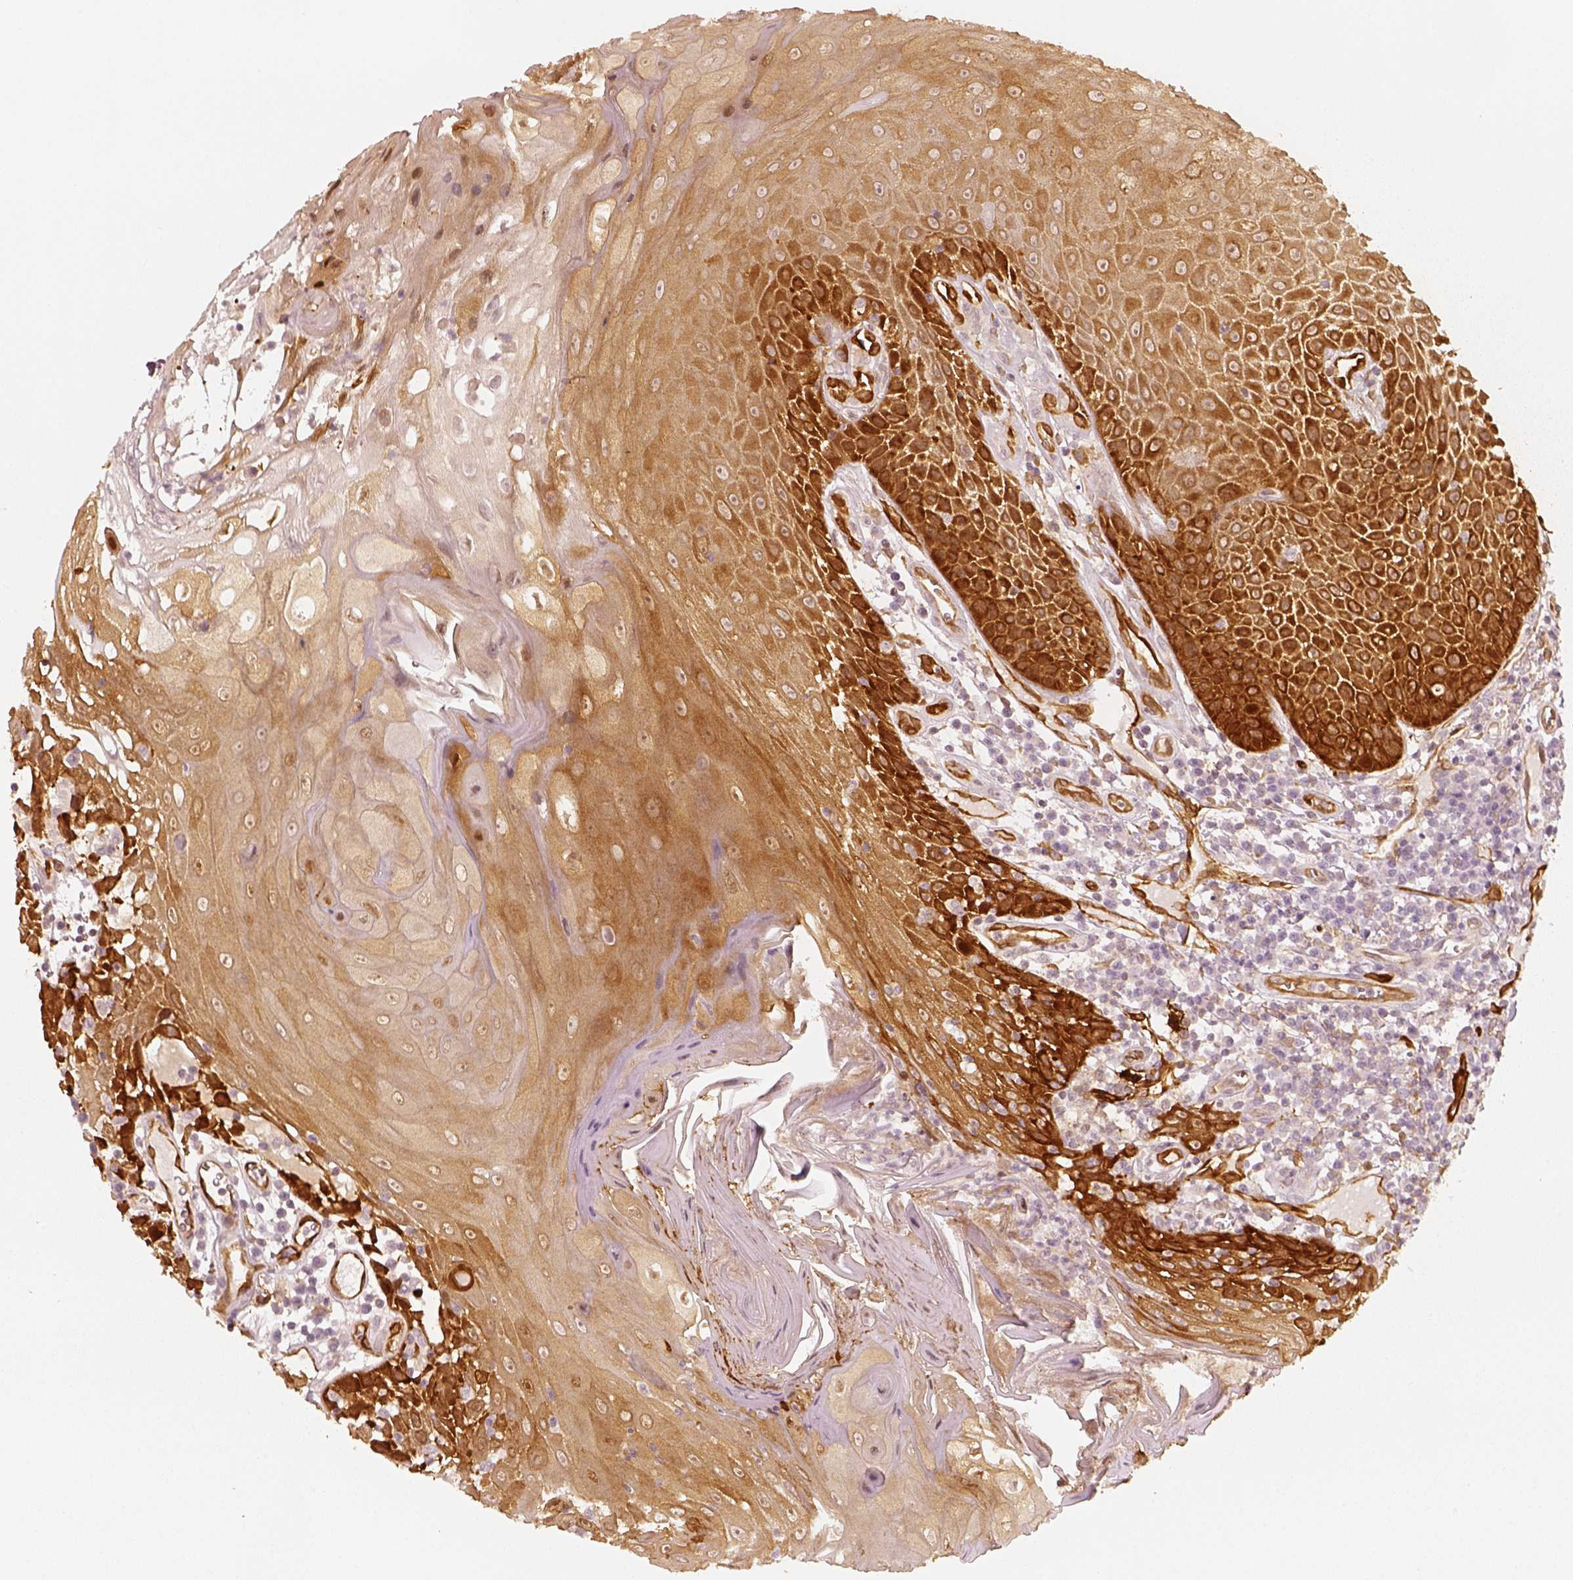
{"staining": {"intensity": "strong", "quantity": ">75%", "location": "cytoplasmic/membranous"}, "tissue": "head and neck cancer", "cell_type": "Tumor cells", "image_type": "cancer", "snomed": [{"axis": "morphology", "description": "Squamous cell carcinoma, NOS"}, {"axis": "topography", "description": "Head-Neck"}], "caption": "There is high levels of strong cytoplasmic/membranous staining in tumor cells of head and neck cancer (squamous cell carcinoma), as demonstrated by immunohistochemical staining (brown color).", "gene": "FSCN1", "patient": {"sex": "male", "age": 52}}